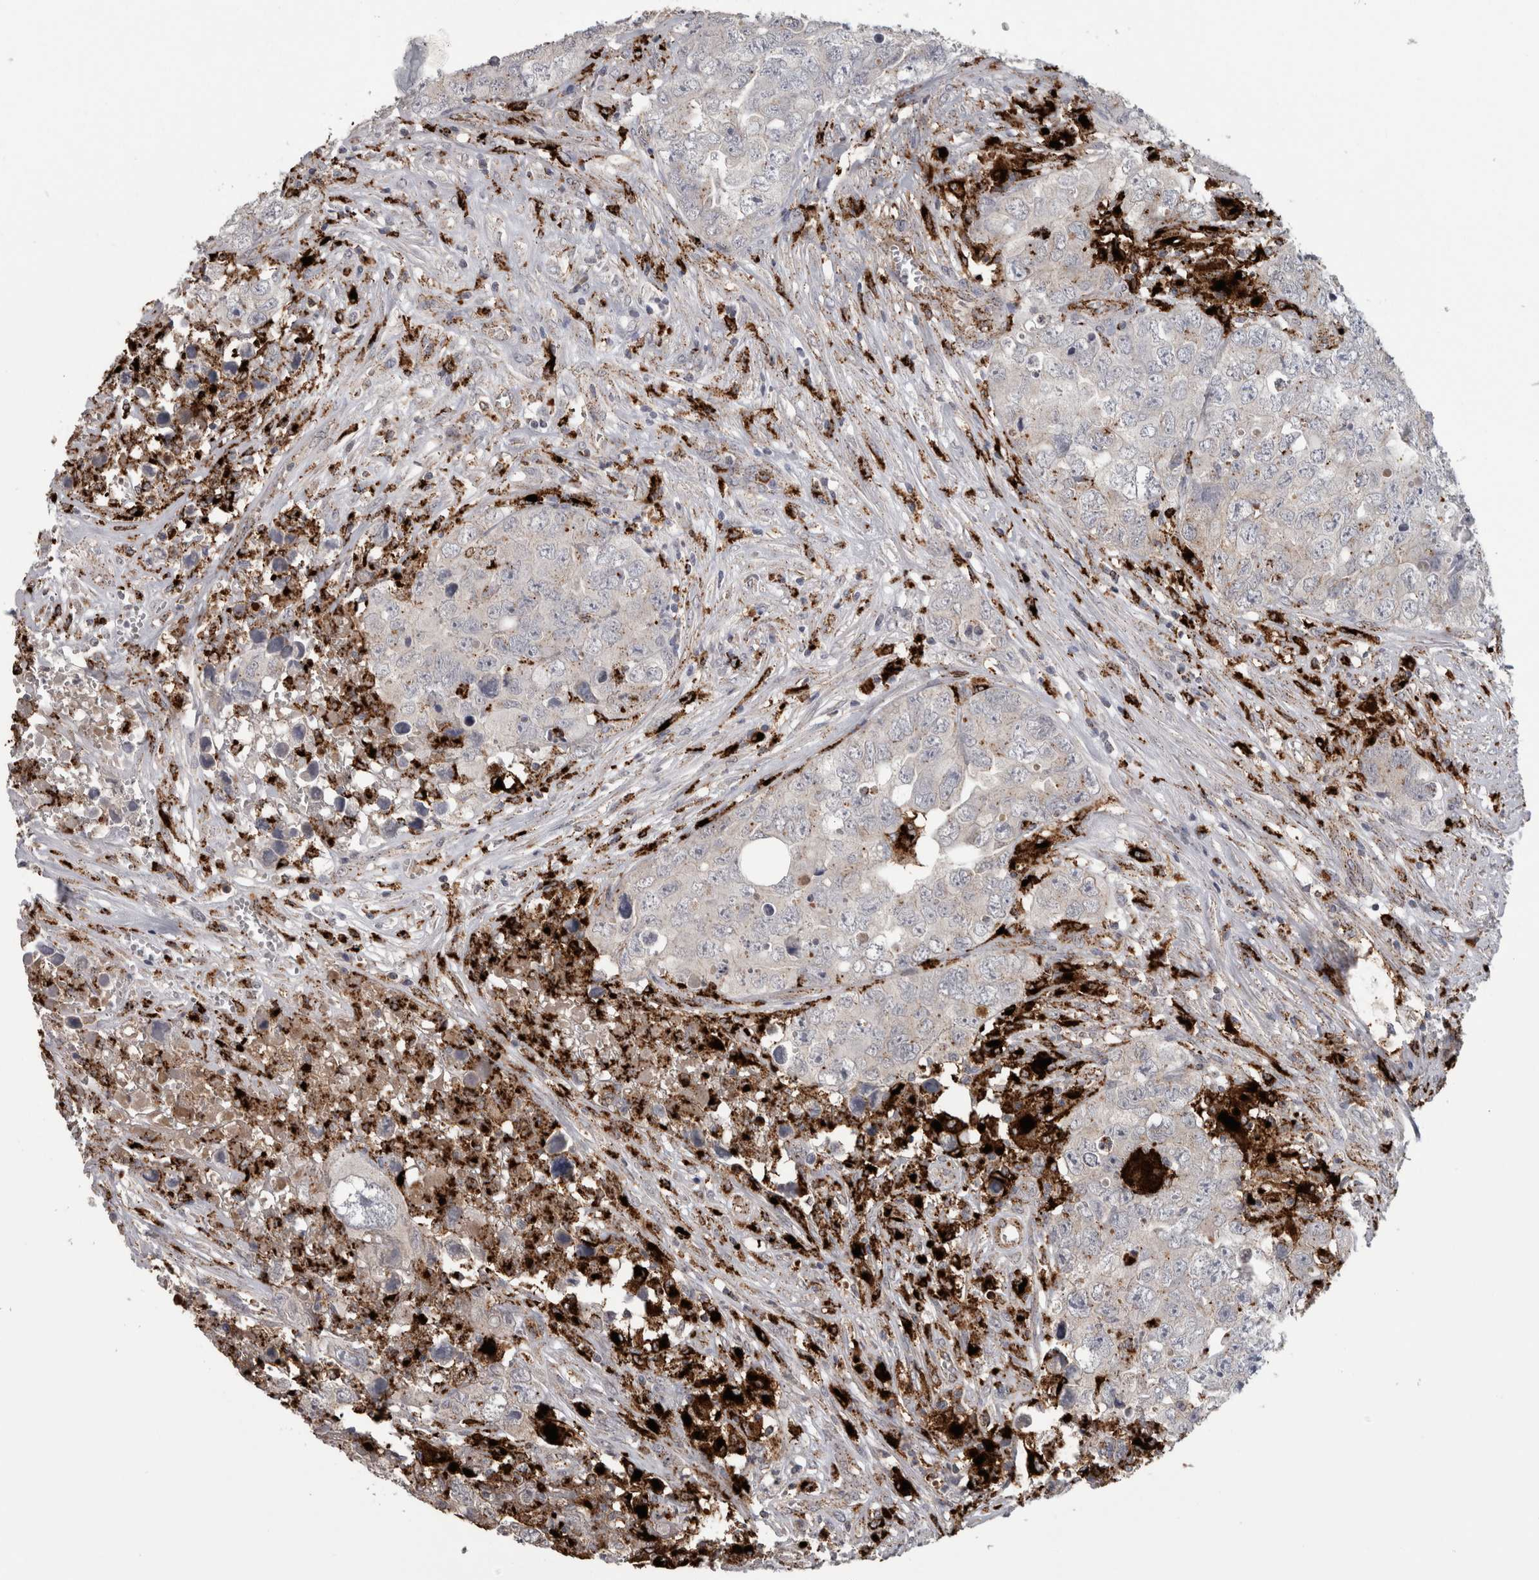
{"staining": {"intensity": "negative", "quantity": "none", "location": "none"}, "tissue": "testis cancer", "cell_type": "Tumor cells", "image_type": "cancer", "snomed": [{"axis": "morphology", "description": "Seminoma, NOS"}, {"axis": "morphology", "description": "Carcinoma, Embryonal, NOS"}, {"axis": "topography", "description": "Testis"}], "caption": "Tumor cells show no significant protein positivity in testis cancer.", "gene": "CTSZ", "patient": {"sex": "male", "age": 43}}